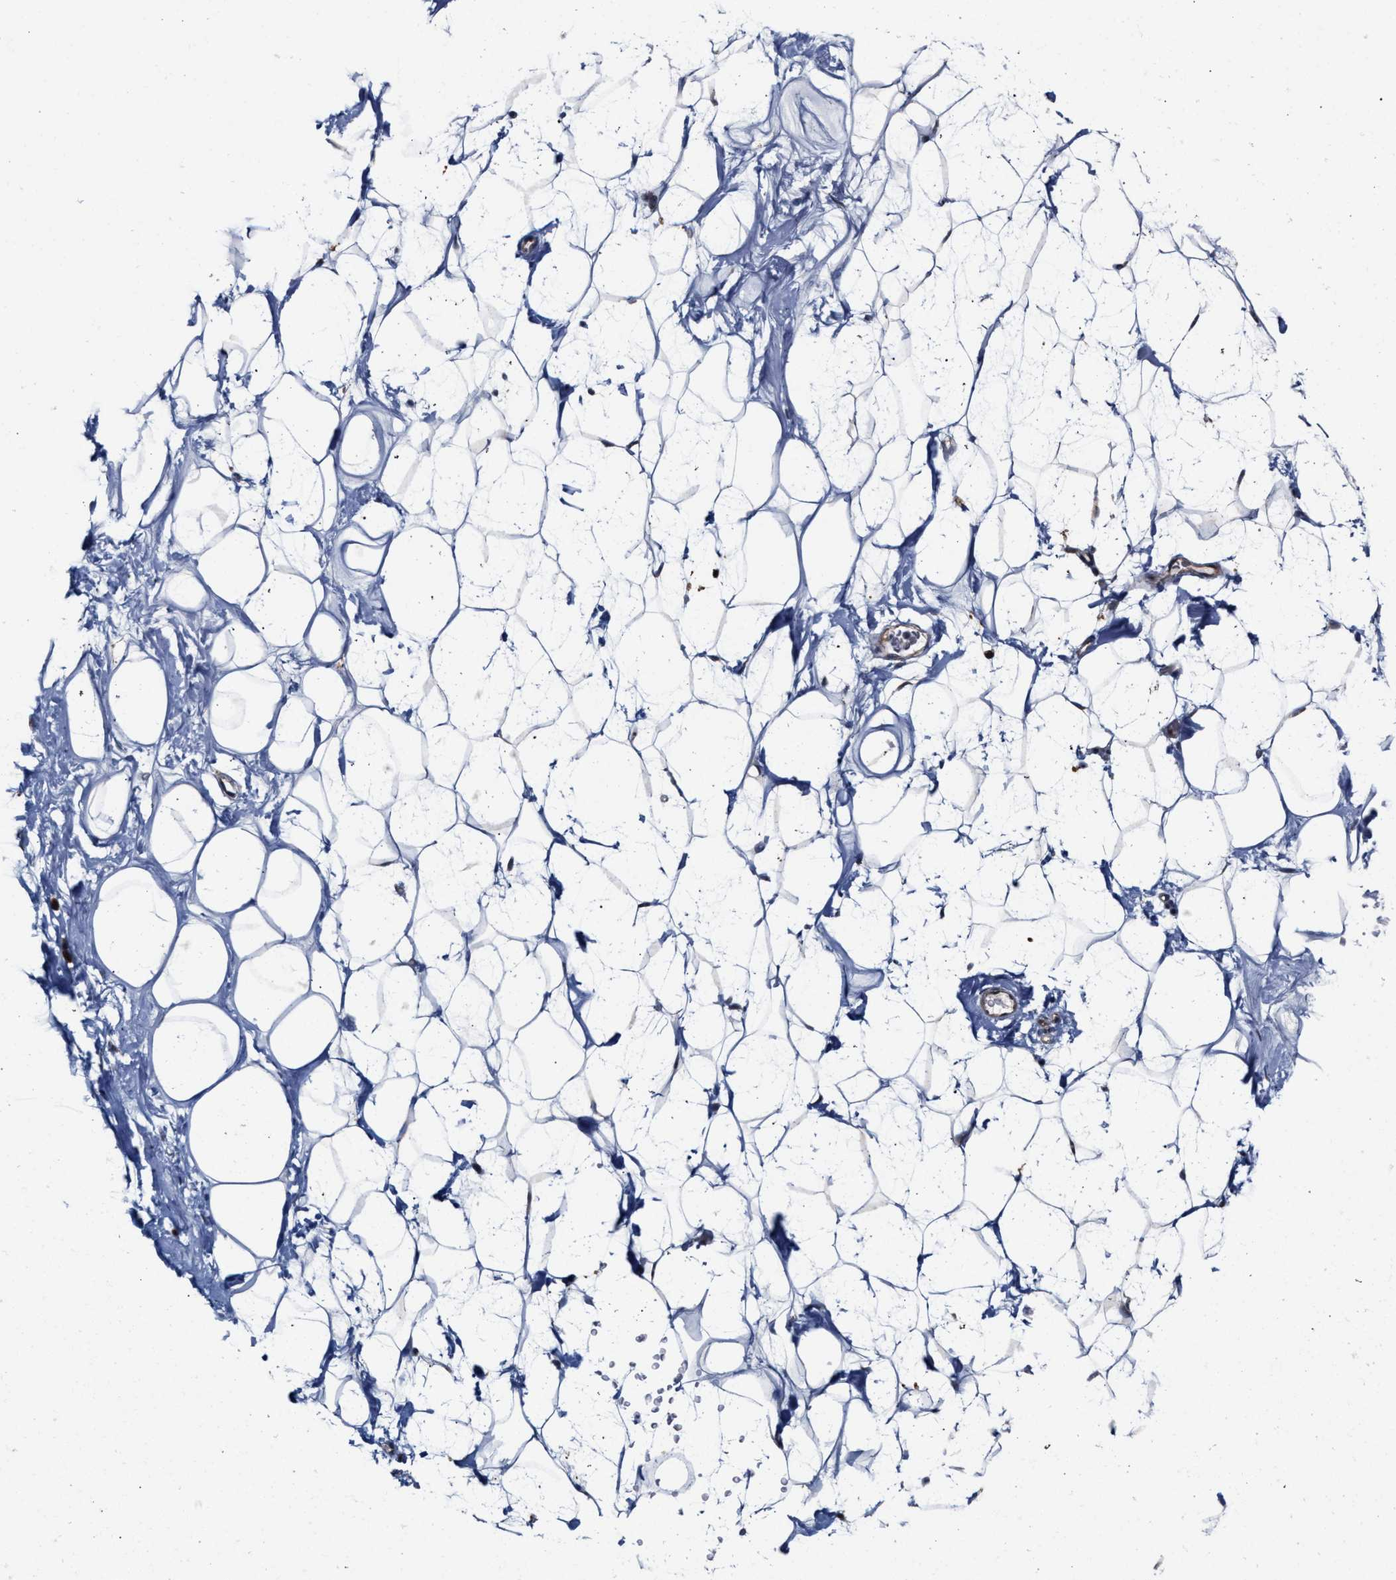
{"staining": {"intensity": "strong", "quantity": ">75%", "location": "cytoplasmic/membranous"}, "tissue": "adipose tissue", "cell_type": "Adipocytes", "image_type": "normal", "snomed": [{"axis": "morphology", "description": "Normal tissue, NOS"}, {"axis": "morphology", "description": "Fibrosis, NOS"}, {"axis": "topography", "description": "Breast"}, {"axis": "topography", "description": "Adipose tissue"}], "caption": "Immunohistochemistry histopathology image of unremarkable adipose tissue: human adipose tissue stained using IHC reveals high levels of strong protein expression localized specifically in the cytoplasmic/membranous of adipocytes, appearing as a cytoplasmic/membranous brown color.", "gene": "RNF135", "patient": {"sex": "female", "age": 39}}